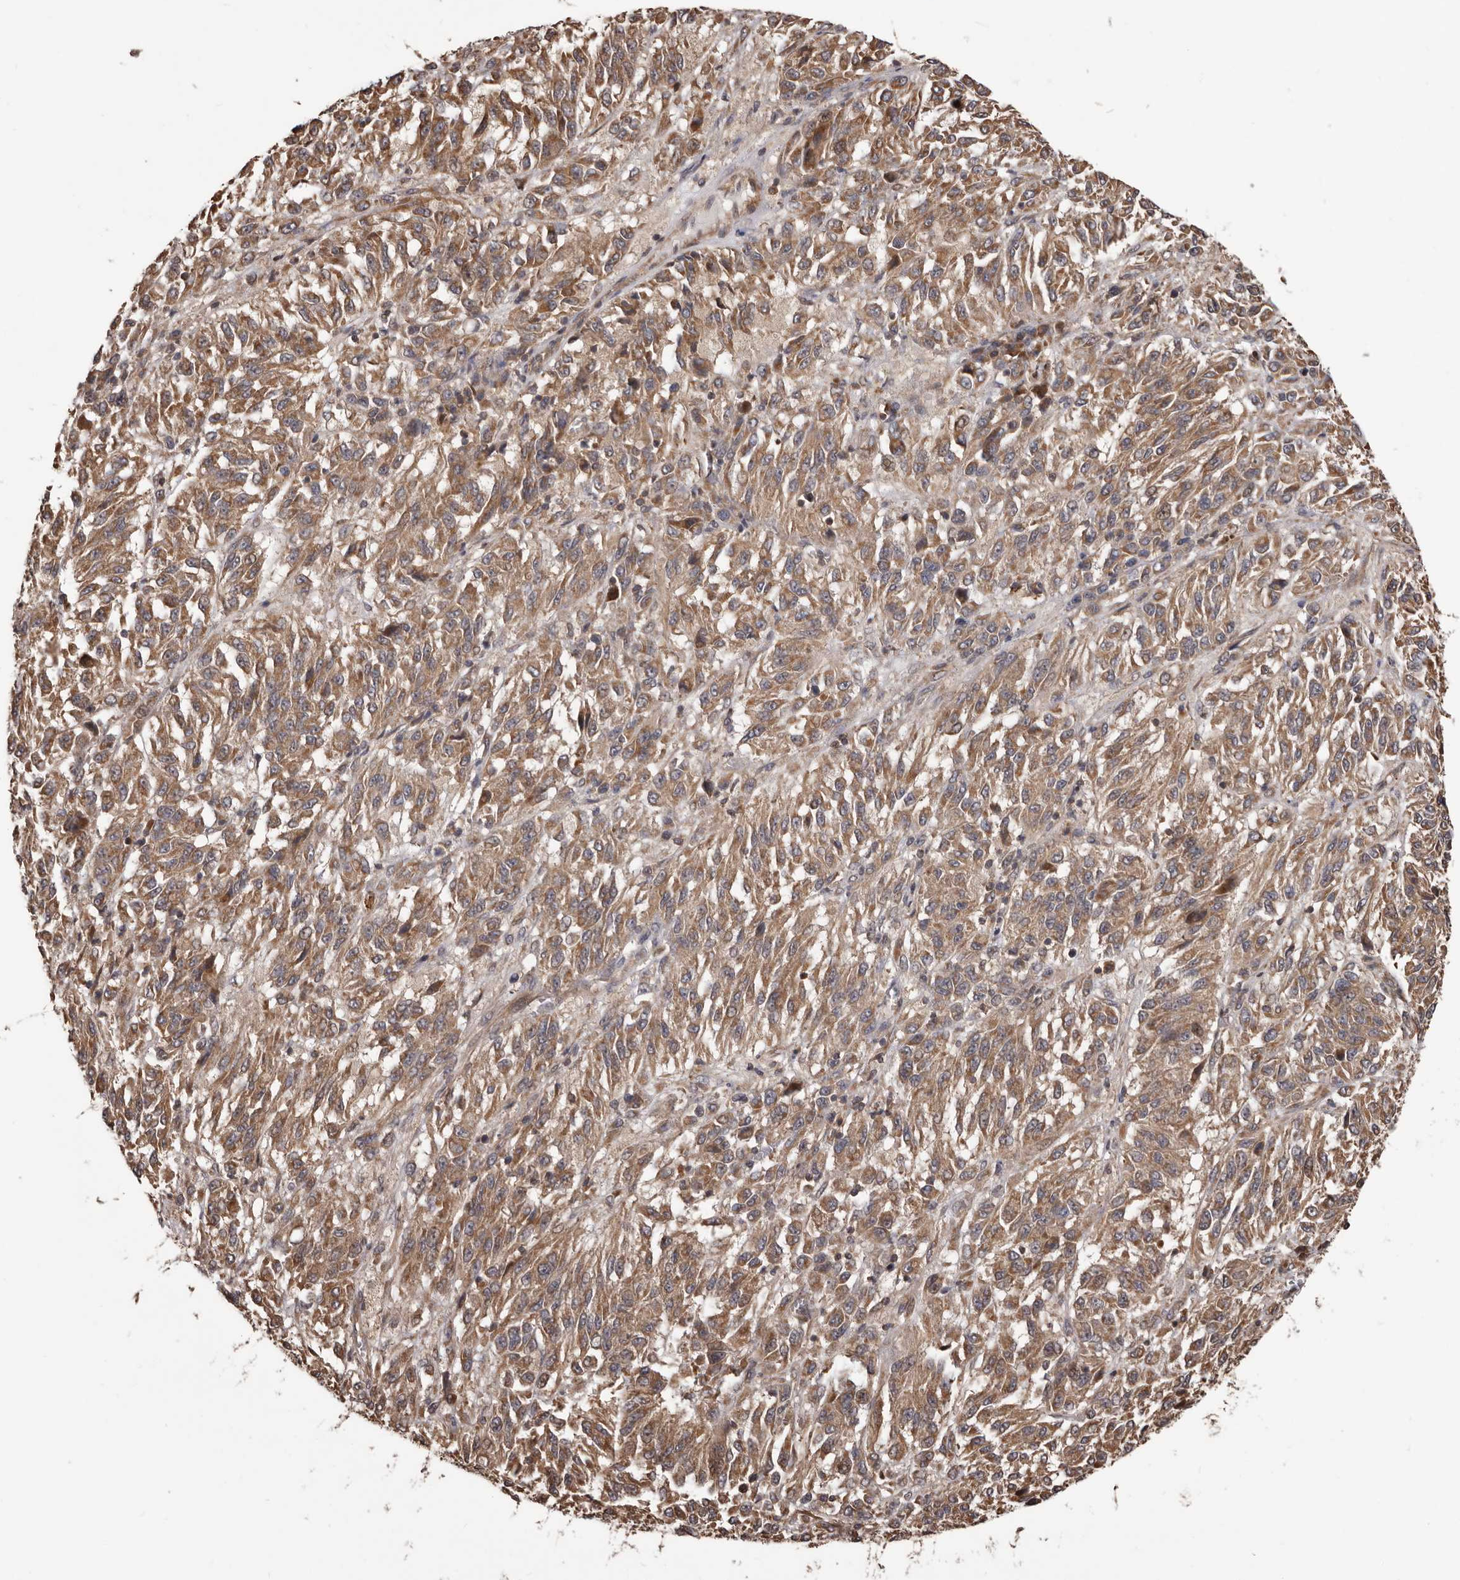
{"staining": {"intensity": "moderate", "quantity": ">75%", "location": "cytoplasmic/membranous"}, "tissue": "melanoma", "cell_type": "Tumor cells", "image_type": "cancer", "snomed": [{"axis": "morphology", "description": "Malignant melanoma, Metastatic site"}, {"axis": "topography", "description": "Lung"}], "caption": "The photomicrograph reveals immunohistochemical staining of malignant melanoma (metastatic site). There is moderate cytoplasmic/membranous staining is identified in approximately >75% of tumor cells.", "gene": "ADAMTS2", "patient": {"sex": "male", "age": 64}}